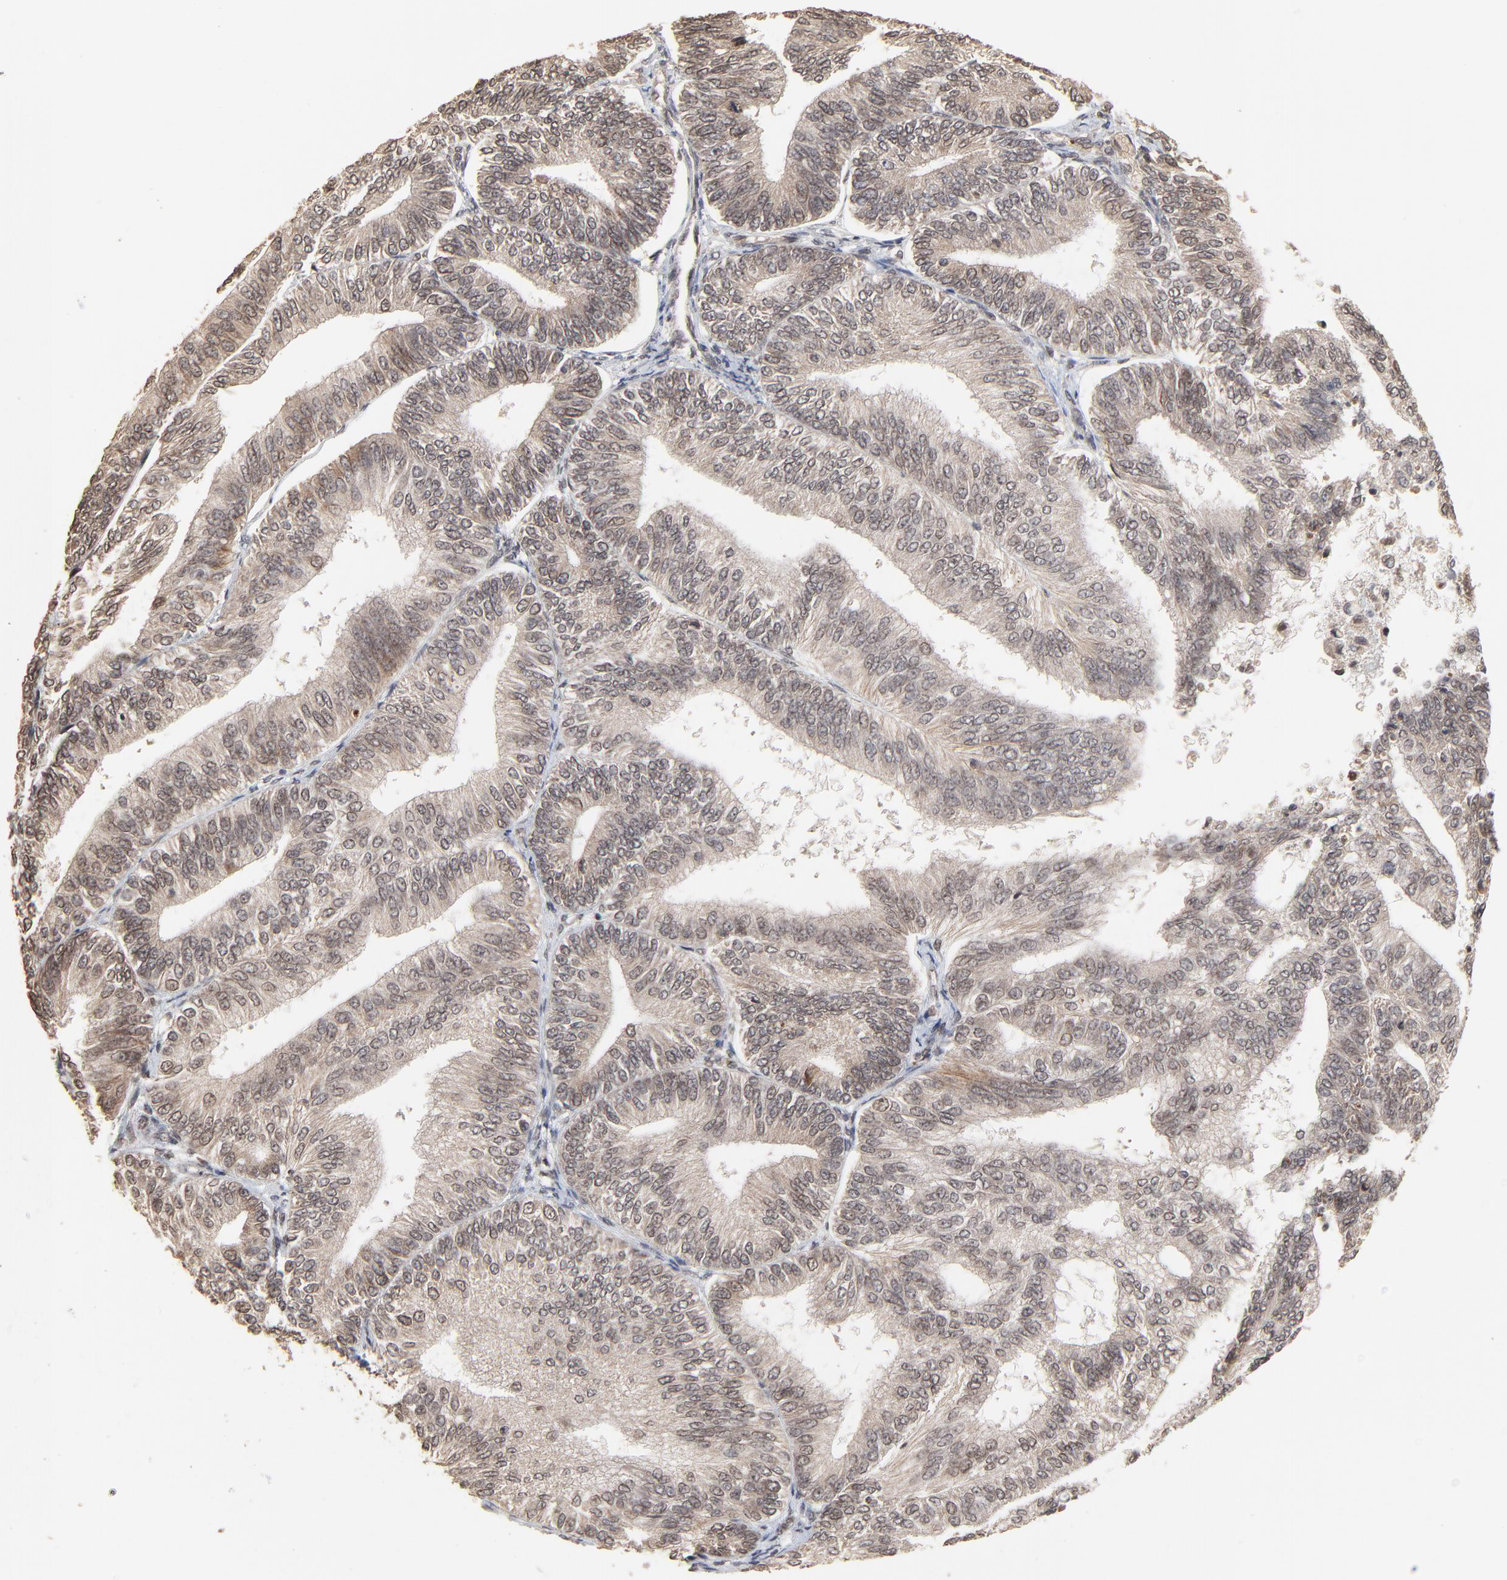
{"staining": {"intensity": "weak", "quantity": ">75%", "location": "cytoplasmic/membranous,nuclear"}, "tissue": "endometrial cancer", "cell_type": "Tumor cells", "image_type": "cancer", "snomed": [{"axis": "morphology", "description": "Adenocarcinoma, NOS"}, {"axis": "topography", "description": "Endometrium"}], "caption": "Human endometrial adenocarcinoma stained with a brown dye demonstrates weak cytoplasmic/membranous and nuclear positive expression in about >75% of tumor cells.", "gene": "FAM227A", "patient": {"sex": "female", "age": 55}}